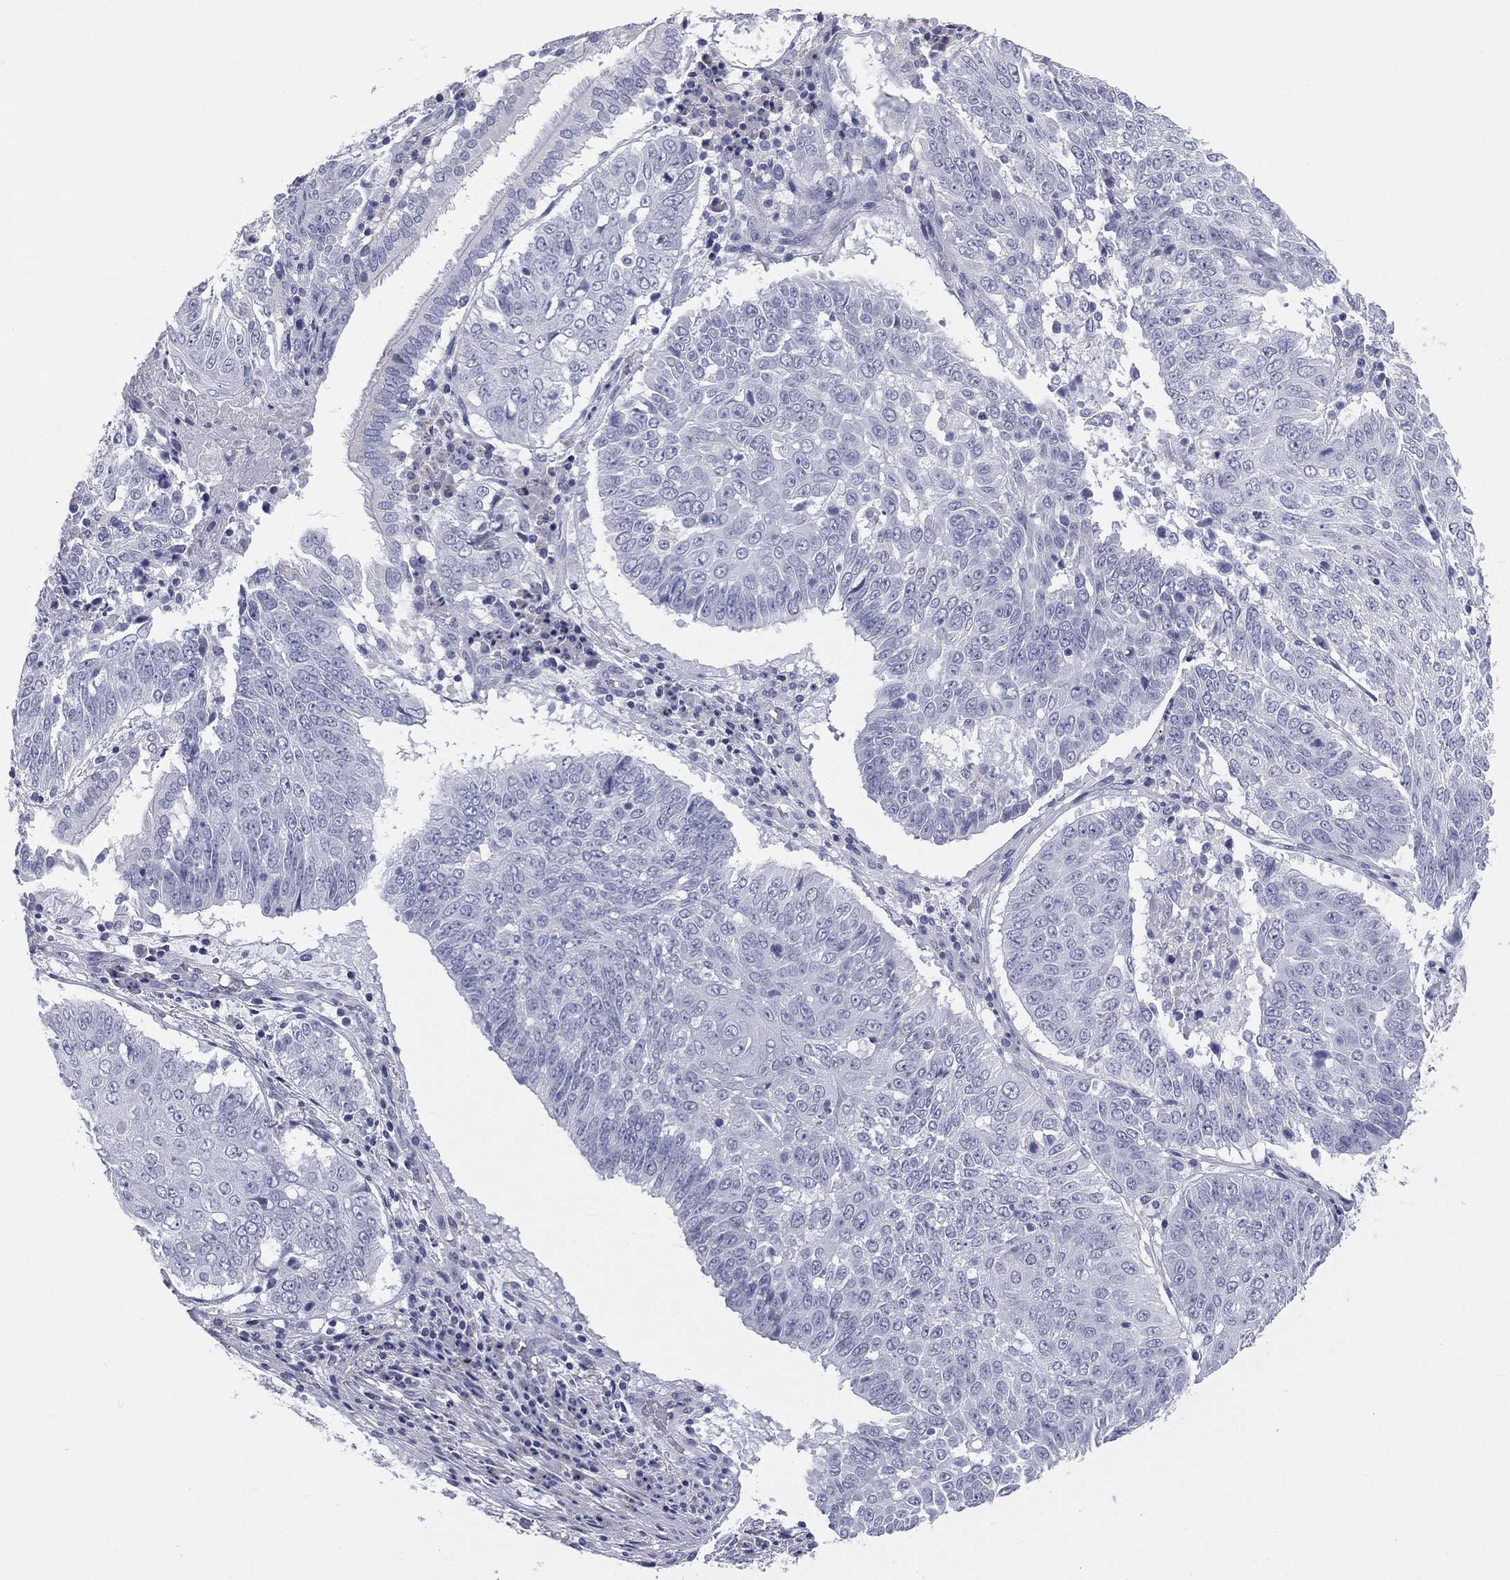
{"staining": {"intensity": "negative", "quantity": "none", "location": "none"}, "tissue": "lung cancer", "cell_type": "Tumor cells", "image_type": "cancer", "snomed": [{"axis": "morphology", "description": "Squamous cell carcinoma, NOS"}, {"axis": "topography", "description": "Lung"}], "caption": "DAB (3,3'-diaminobenzidine) immunohistochemical staining of squamous cell carcinoma (lung) displays no significant positivity in tumor cells.", "gene": "MLN", "patient": {"sex": "male", "age": 64}}